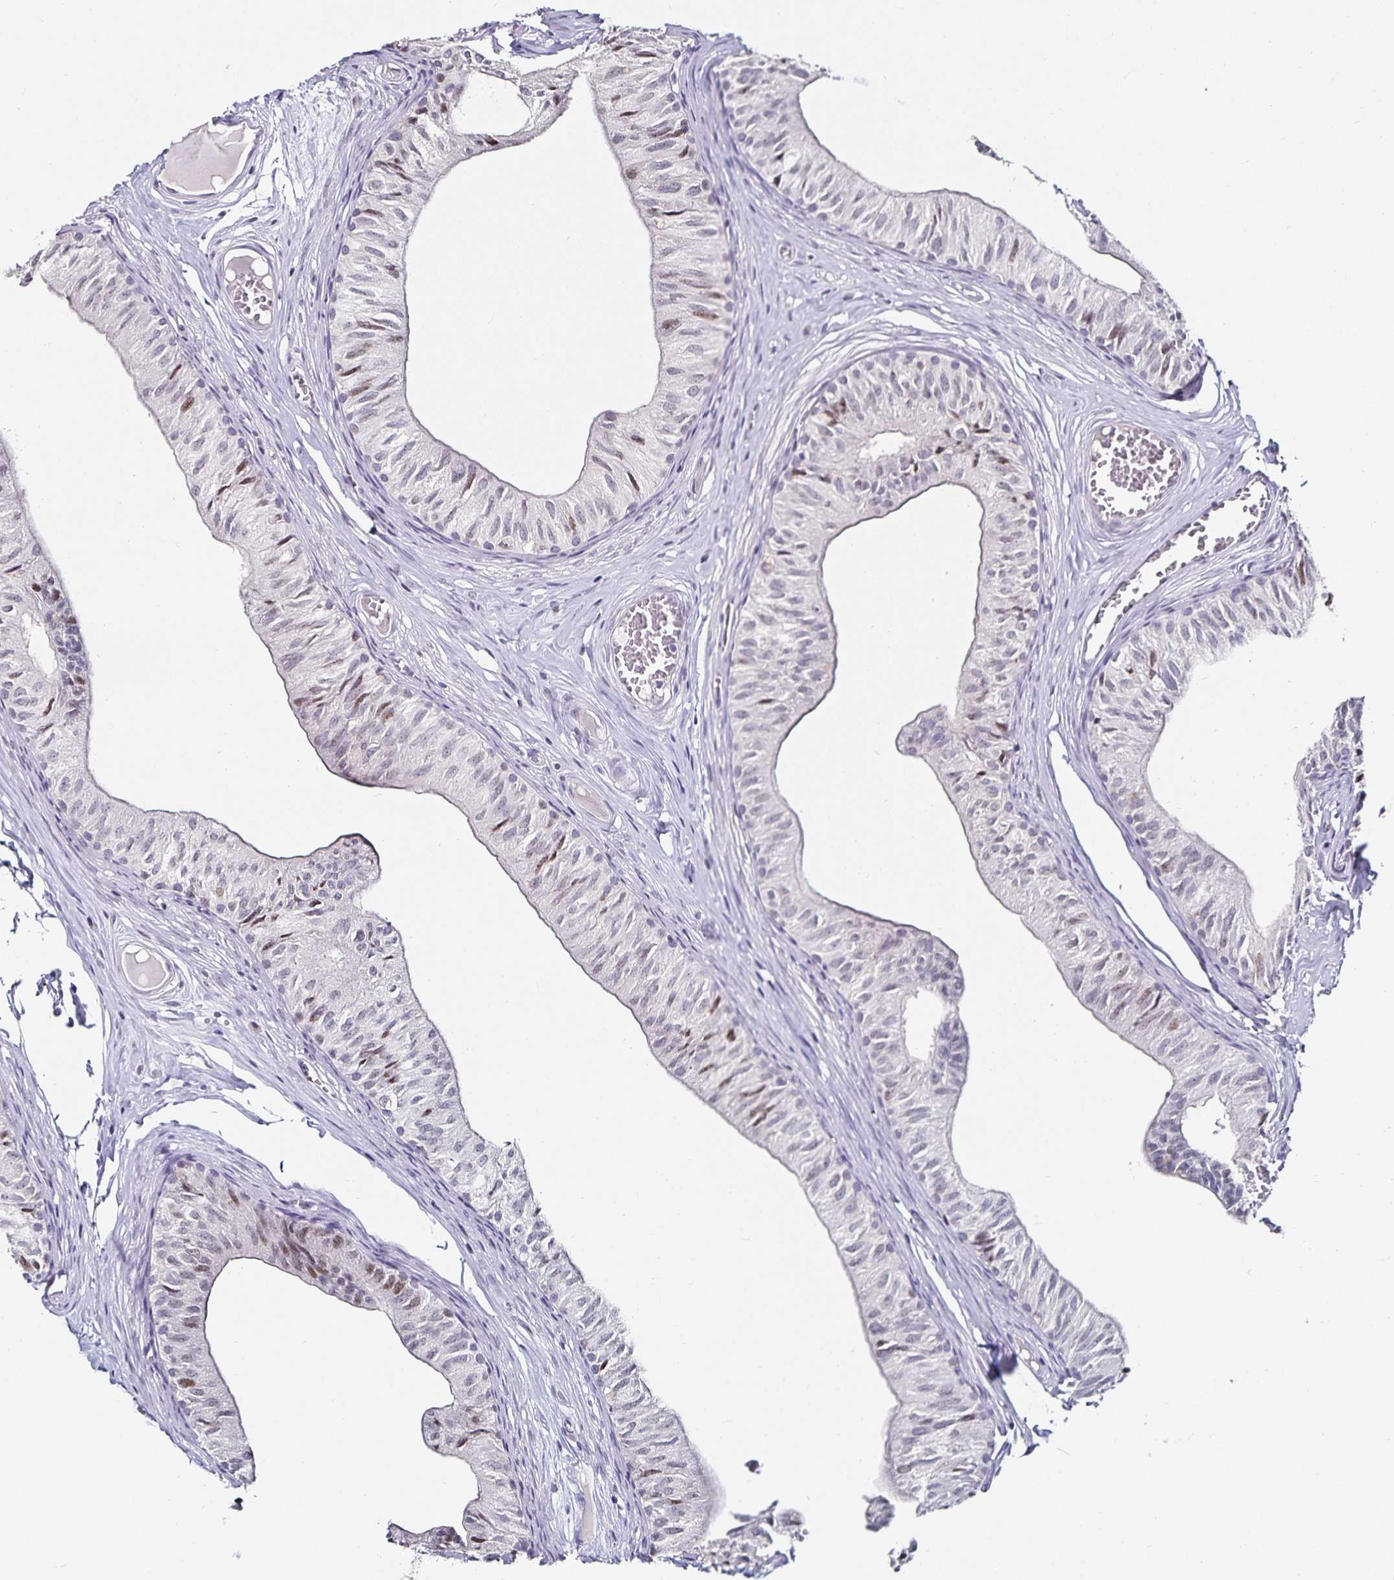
{"staining": {"intensity": "weak", "quantity": "<25%", "location": "nuclear"}, "tissue": "epididymis", "cell_type": "Glandular cells", "image_type": "normal", "snomed": [{"axis": "morphology", "description": "Normal tissue, NOS"}, {"axis": "topography", "description": "Epididymis"}], "caption": "DAB (3,3'-diaminobenzidine) immunohistochemical staining of benign epididymis demonstrates no significant expression in glandular cells. Nuclei are stained in blue.", "gene": "ANLN", "patient": {"sex": "male", "age": 25}}